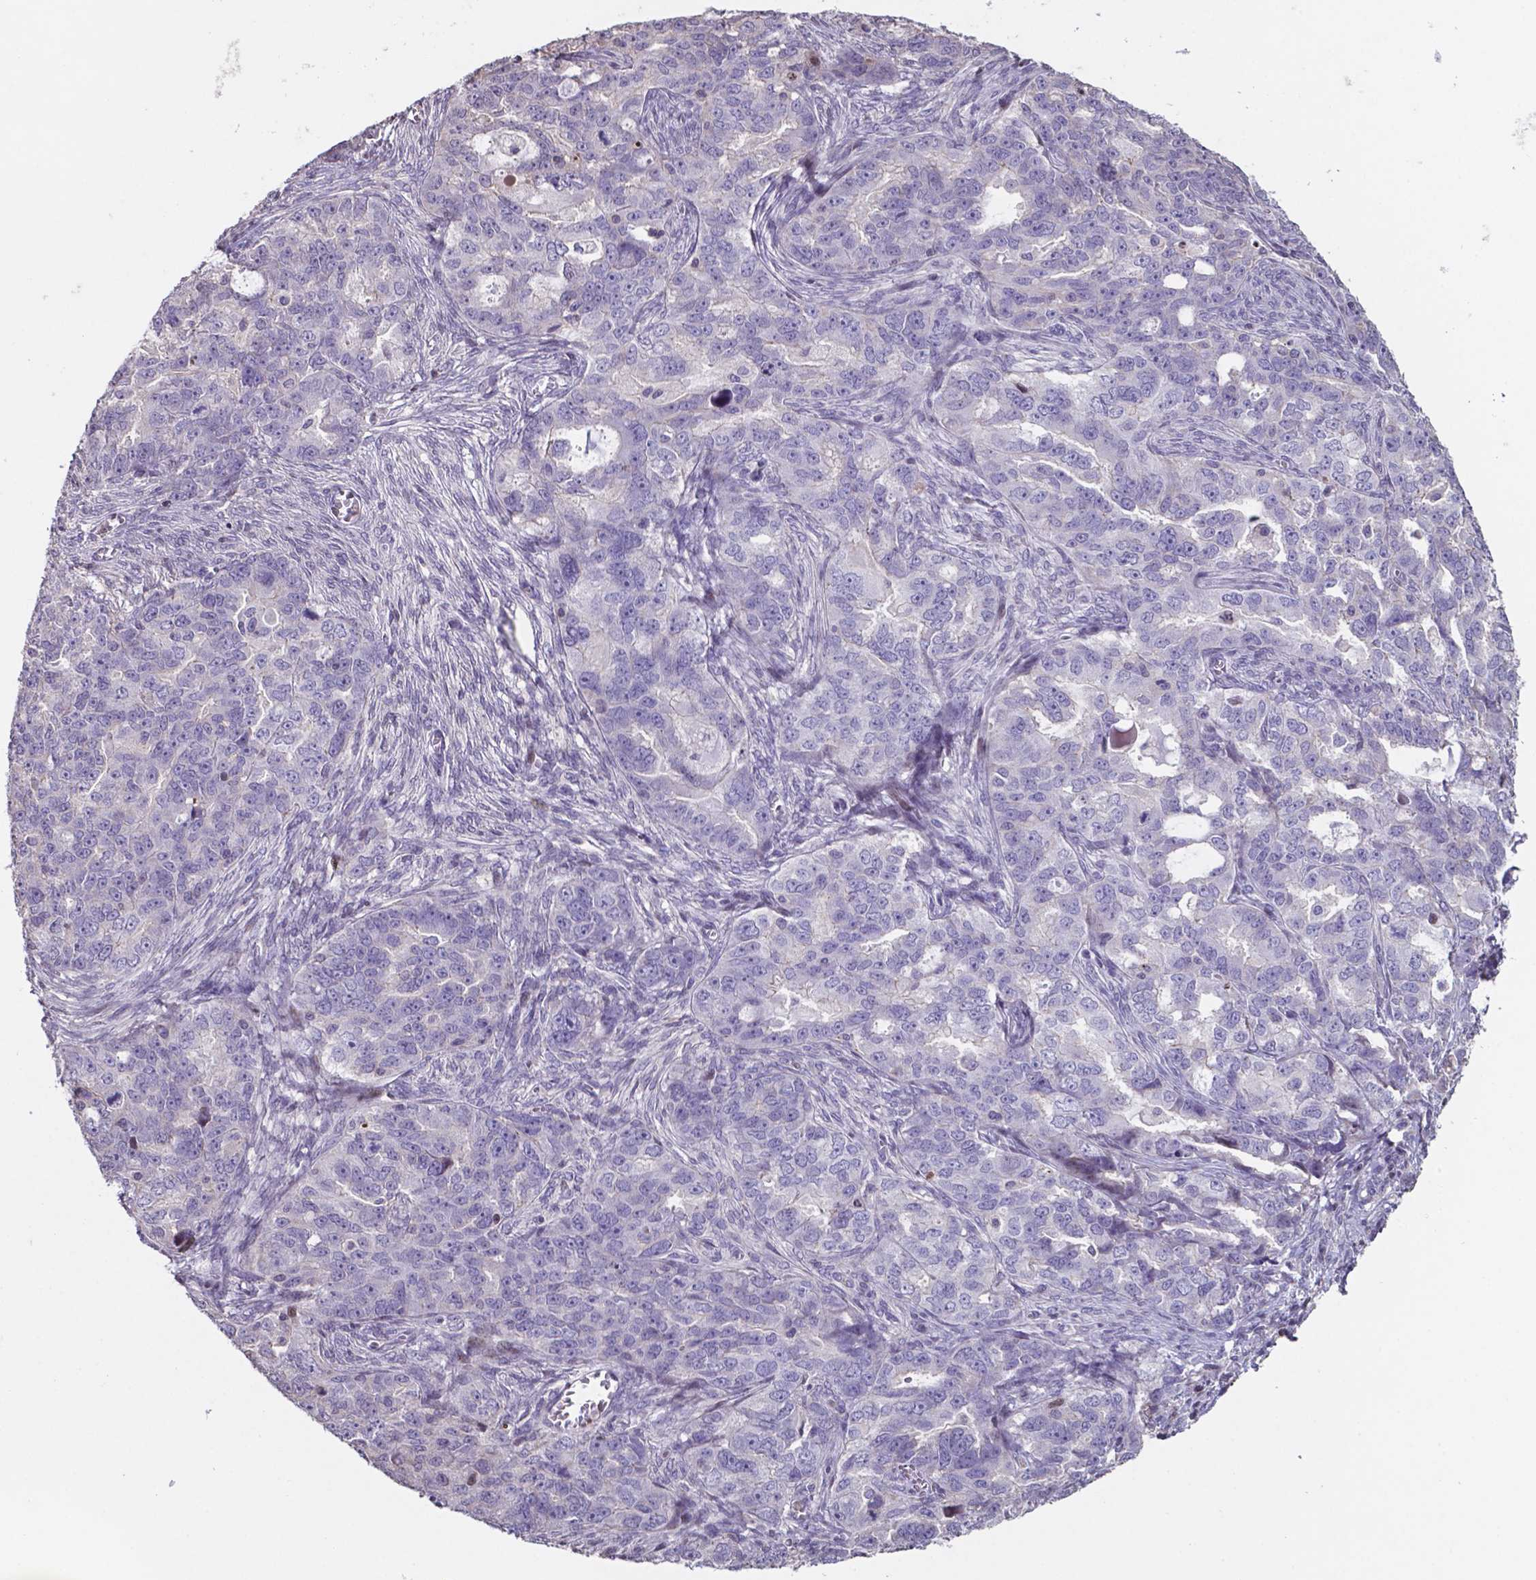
{"staining": {"intensity": "negative", "quantity": "none", "location": "none"}, "tissue": "ovarian cancer", "cell_type": "Tumor cells", "image_type": "cancer", "snomed": [{"axis": "morphology", "description": "Cystadenocarcinoma, serous, NOS"}, {"axis": "topography", "description": "Ovary"}], "caption": "Photomicrograph shows no protein staining in tumor cells of ovarian serous cystadenocarcinoma tissue. (Immunohistochemistry (ihc), brightfield microscopy, high magnification).", "gene": "MLC1", "patient": {"sex": "female", "age": 51}}